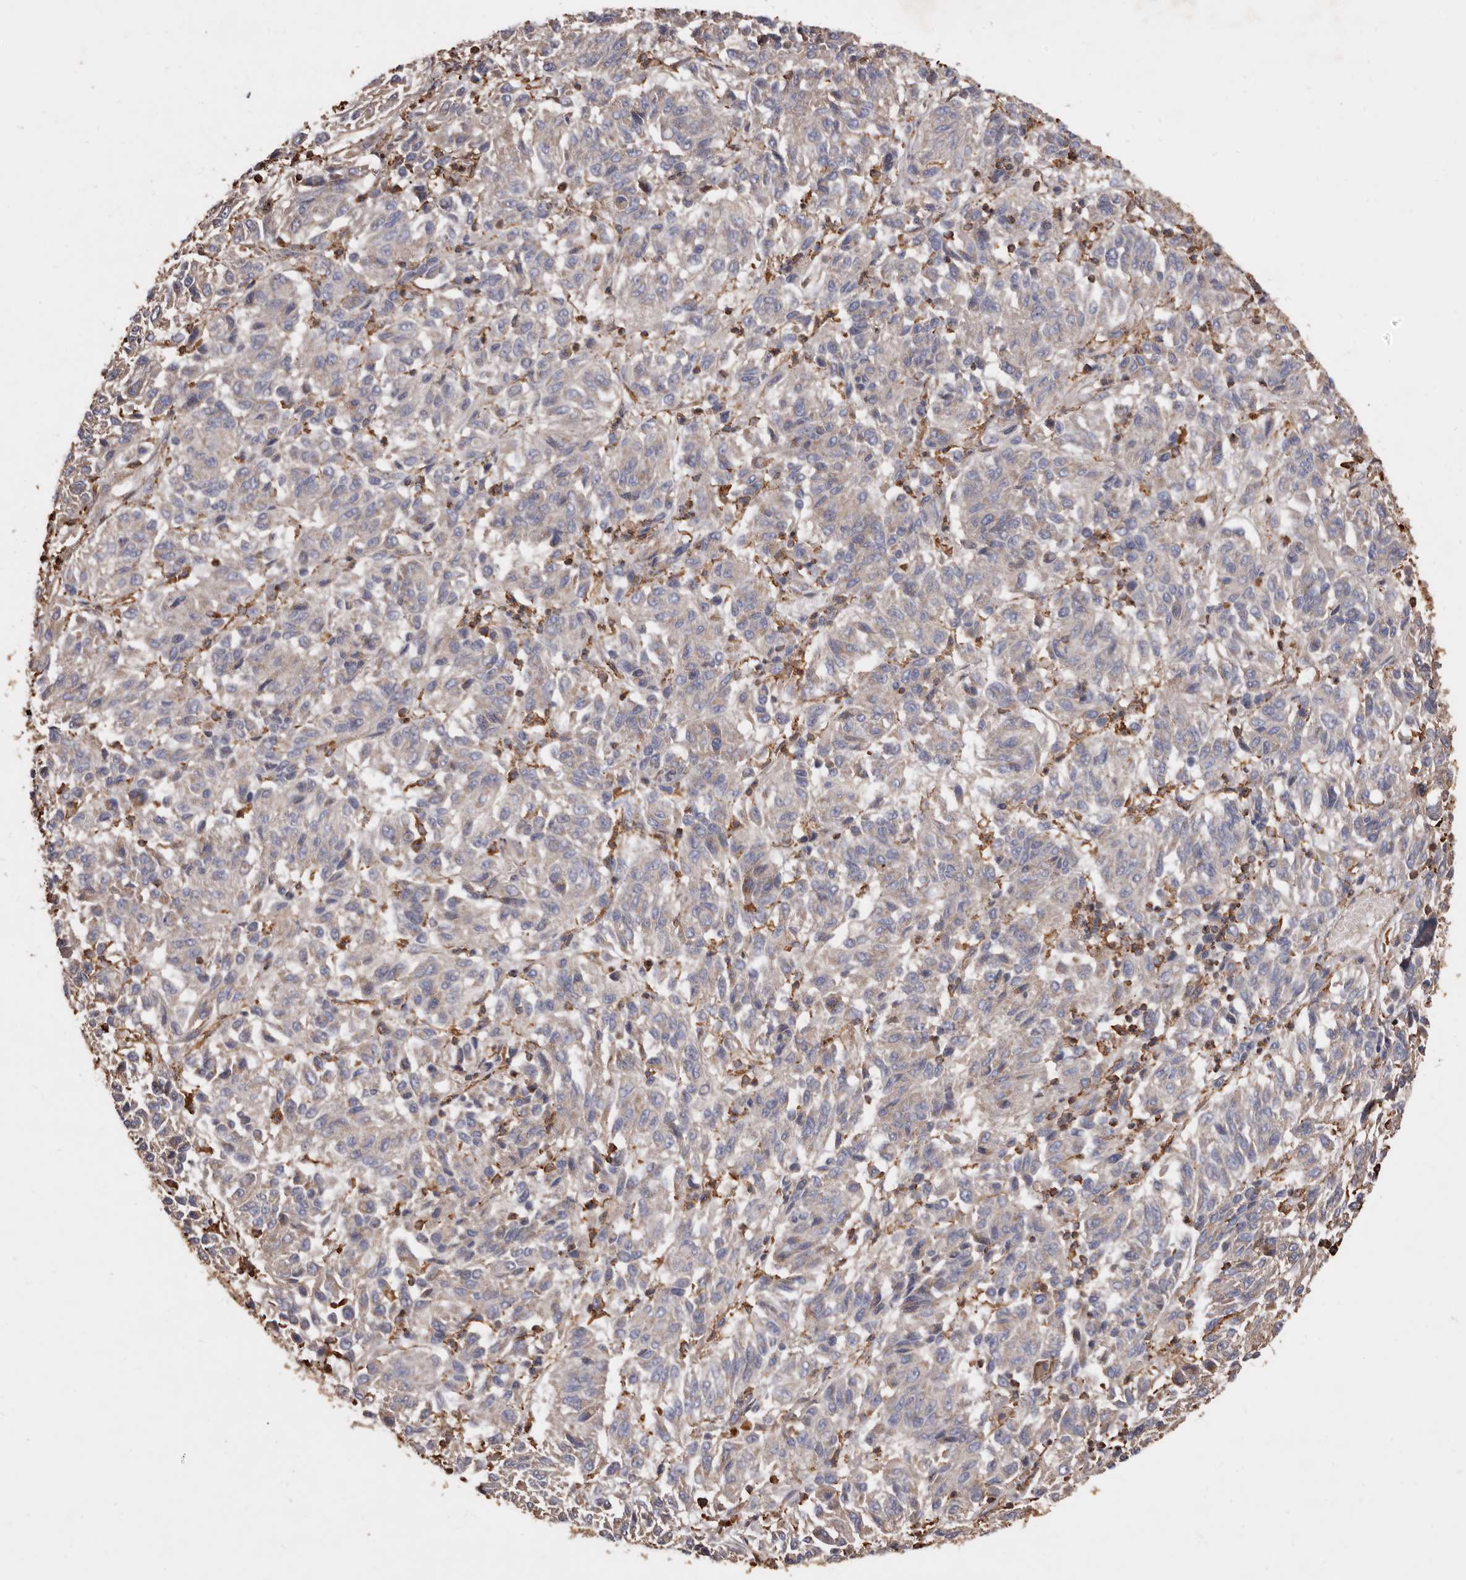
{"staining": {"intensity": "moderate", "quantity": "25%-75%", "location": "cytoplasmic/membranous"}, "tissue": "melanoma", "cell_type": "Tumor cells", "image_type": "cancer", "snomed": [{"axis": "morphology", "description": "Malignant melanoma, NOS"}, {"axis": "topography", "description": "Skin"}], "caption": "The immunohistochemical stain highlights moderate cytoplasmic/membranous positivity in tumor cells of melanoma tissue. The staining is performed using DAB (3,3'-diaminobenzidine) brown chromogen to label protein expression. The nuclei are counter-stained blue using hematoxylin.", "gene": "COQ8B", "patient": {"sex": "female", "age": 82}}